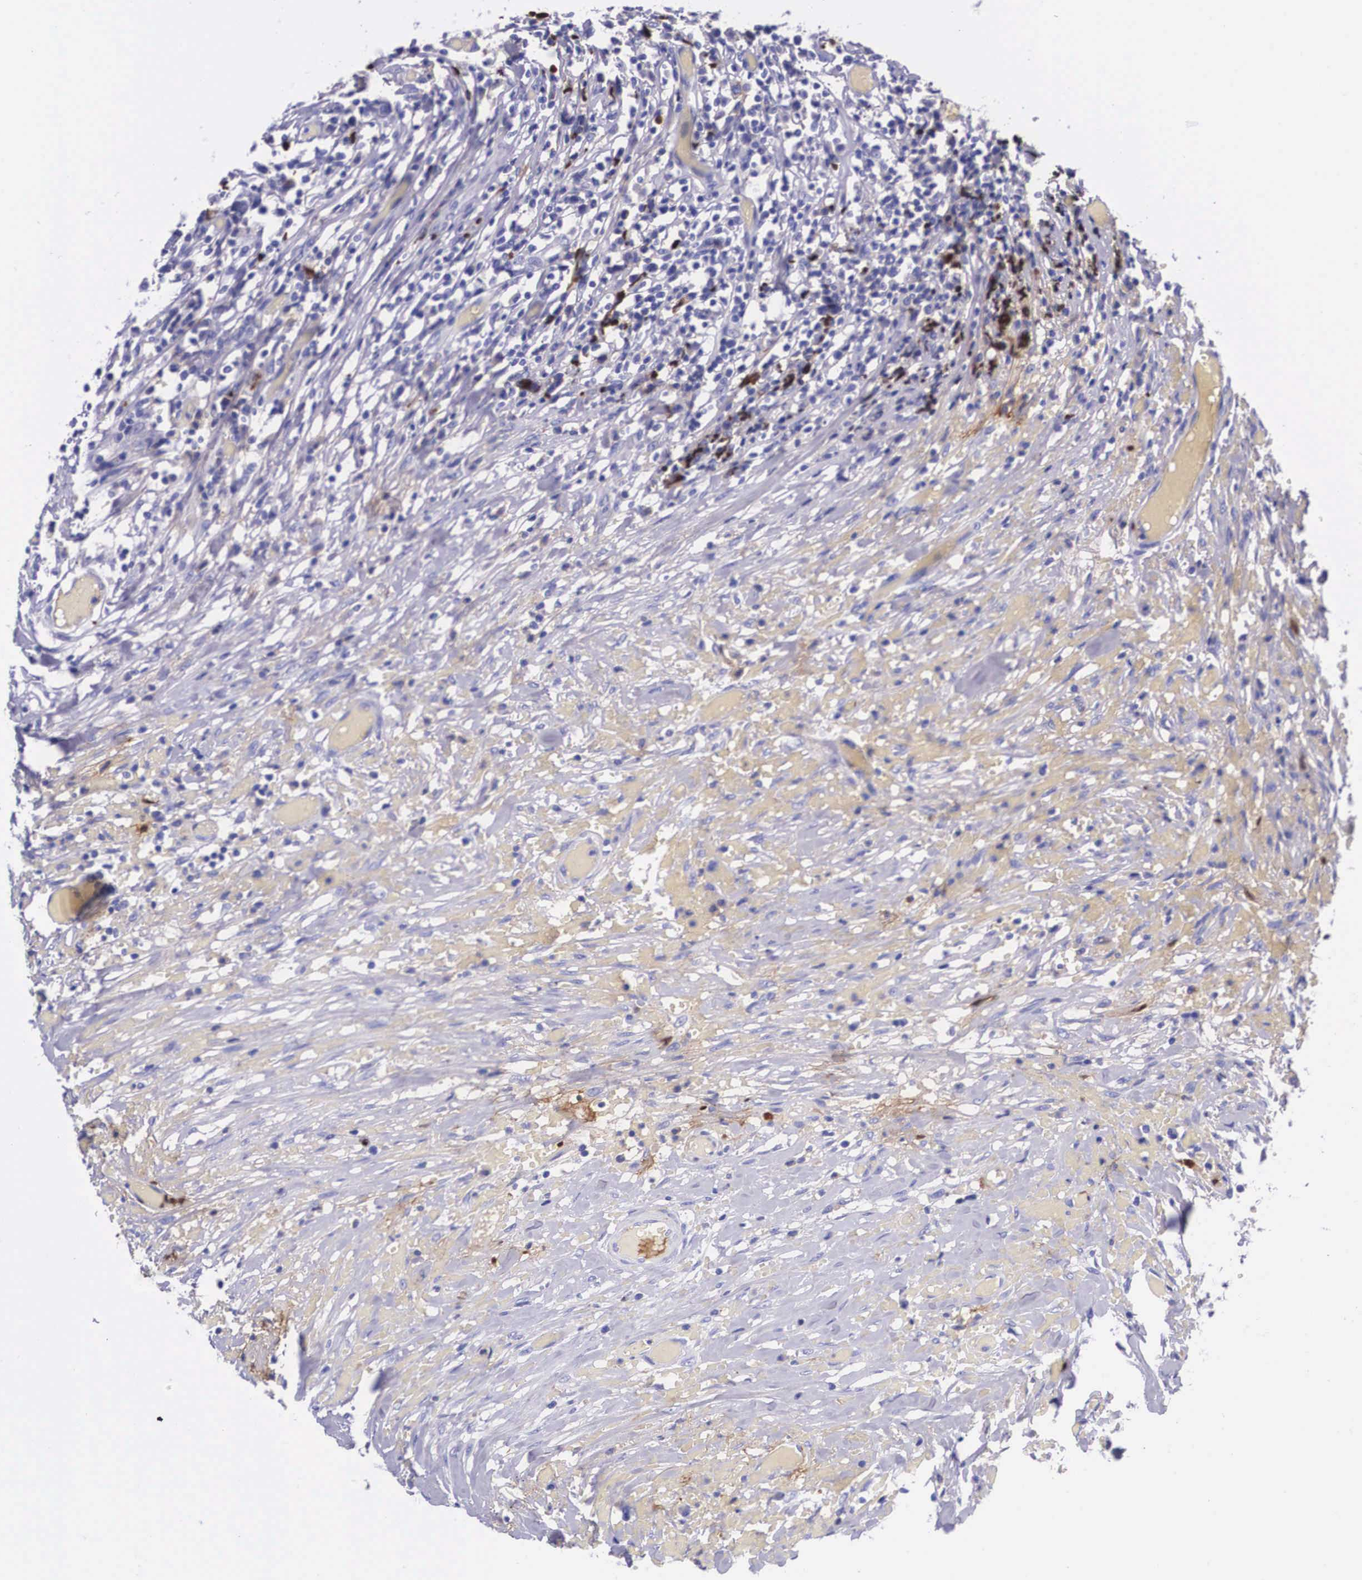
{"staining": {"intensity": "negative", "quantity": "none", "location": "none"}, "tissue": "lymphoma", "cell_type": "Tumor cells", "image_type": "cancer", "snomed": [{"axis": "morphology", "description": "Malignant lymphoma, non-Hodgkin's type, High grade"}, {"axis": "topography", "description": "Colon"}], "caption": "A micrograph of human lymphoma is negative for staining in tumor cells. The staining is performed using DAB (3,3'-diaminobenzidine) brown chromogen with nuclei counter-stained in using hematoxylin.", "gene": "PLG", "patient": {"sex": "male", "age": 82}}